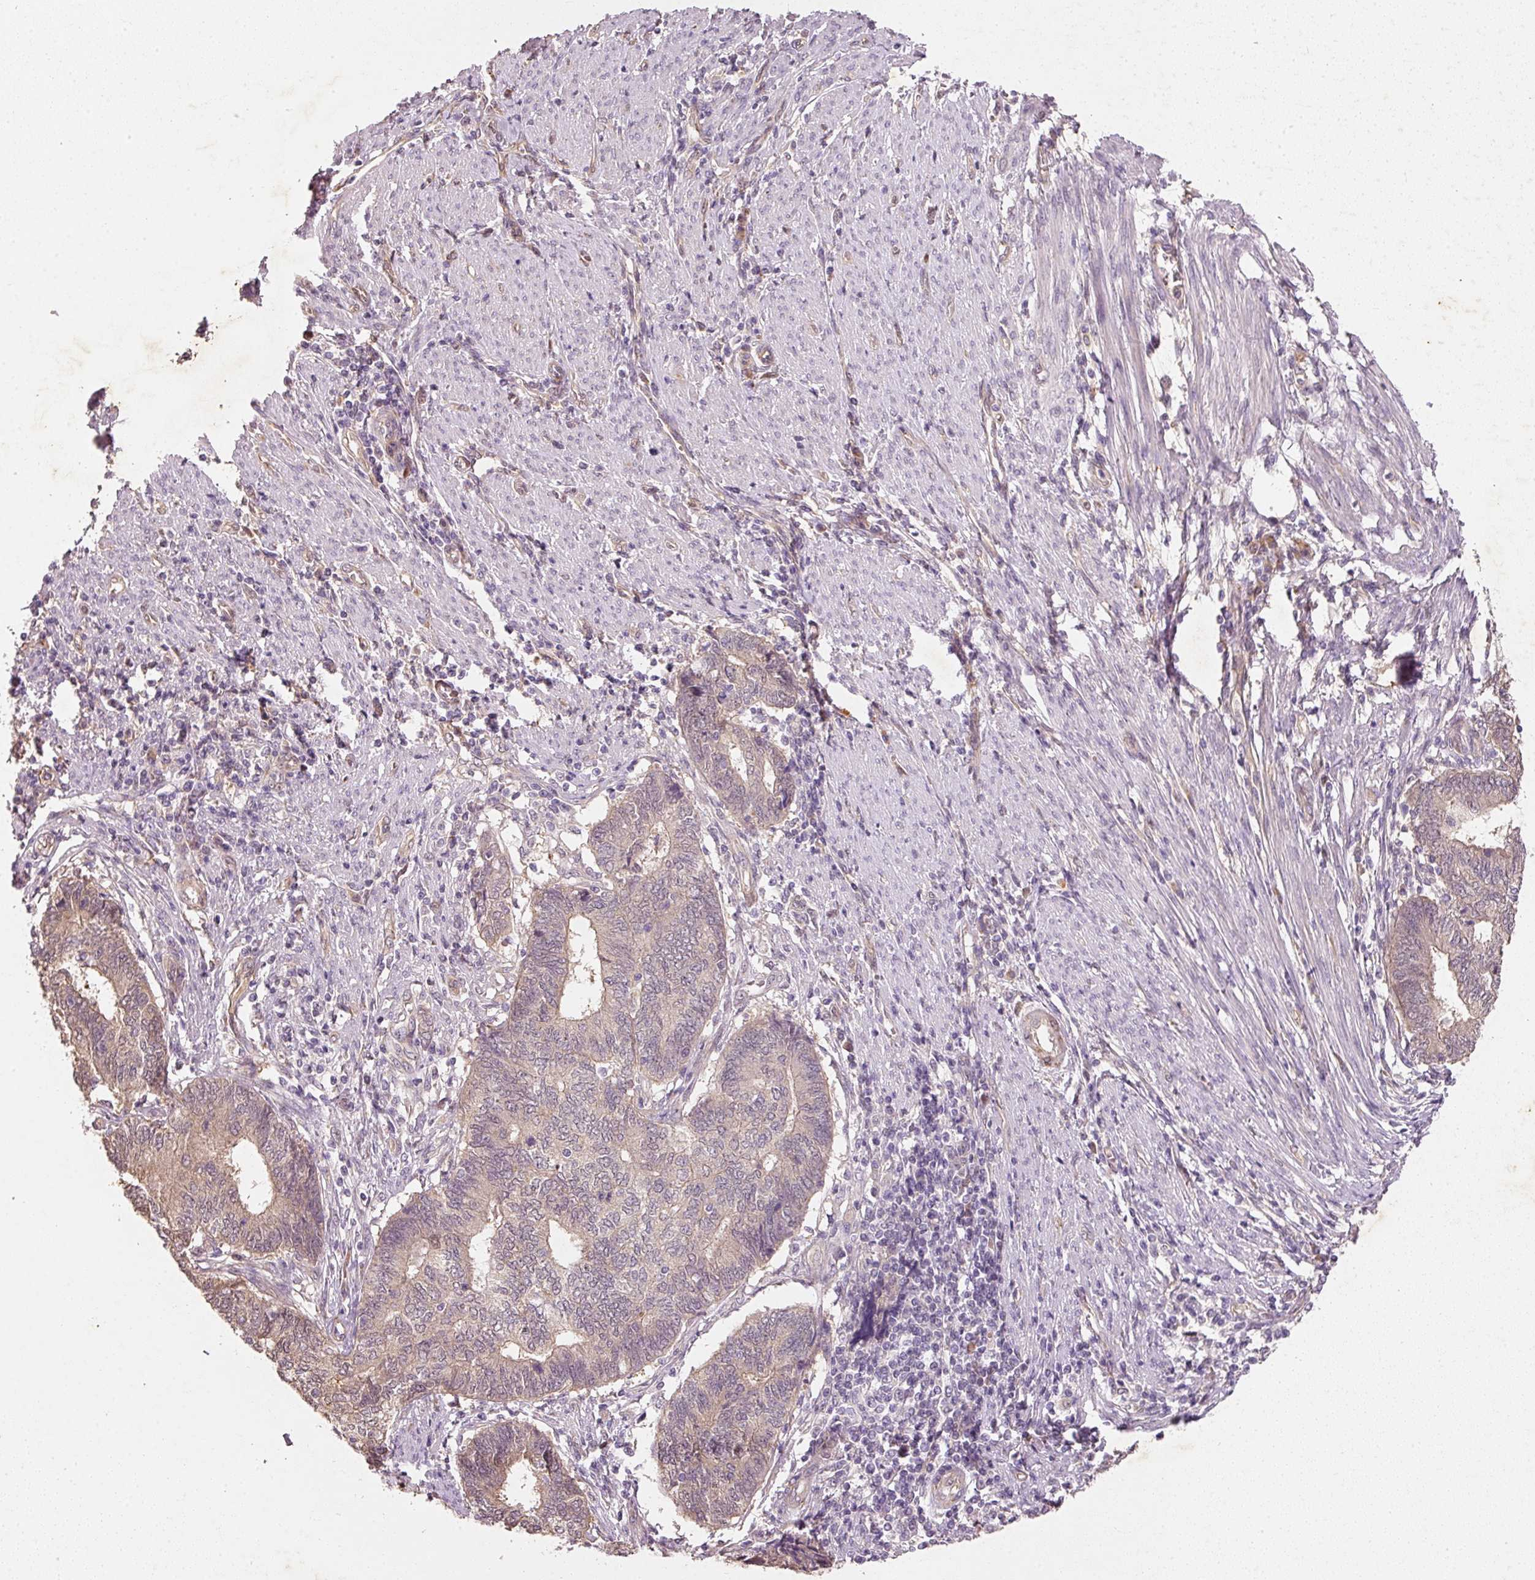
{"staining": {"intensity": "weak", "quantity": ">75%", "location": "cytoplasmic/membranous"}, "tissue": "endometrial cancer", "cell_type": "Tumor cells", "image_type": "cancer", "snomed": [{"axis": "morphology", "description": "Adenocarcinoma, NOS"}, {"axis": "topography", "description": "Uterus"}, {"axis": "topography", "description": "Endometrium"}], "caption": "Immunohistochemical staining of adenocarcinoma (endometrial) exhibits low levels of weak cytoplasmic/membranous protein positivity in about >75% of tumor cells.", "gene": "RGL2", "patient": {"sex": "female", "age": 70}}